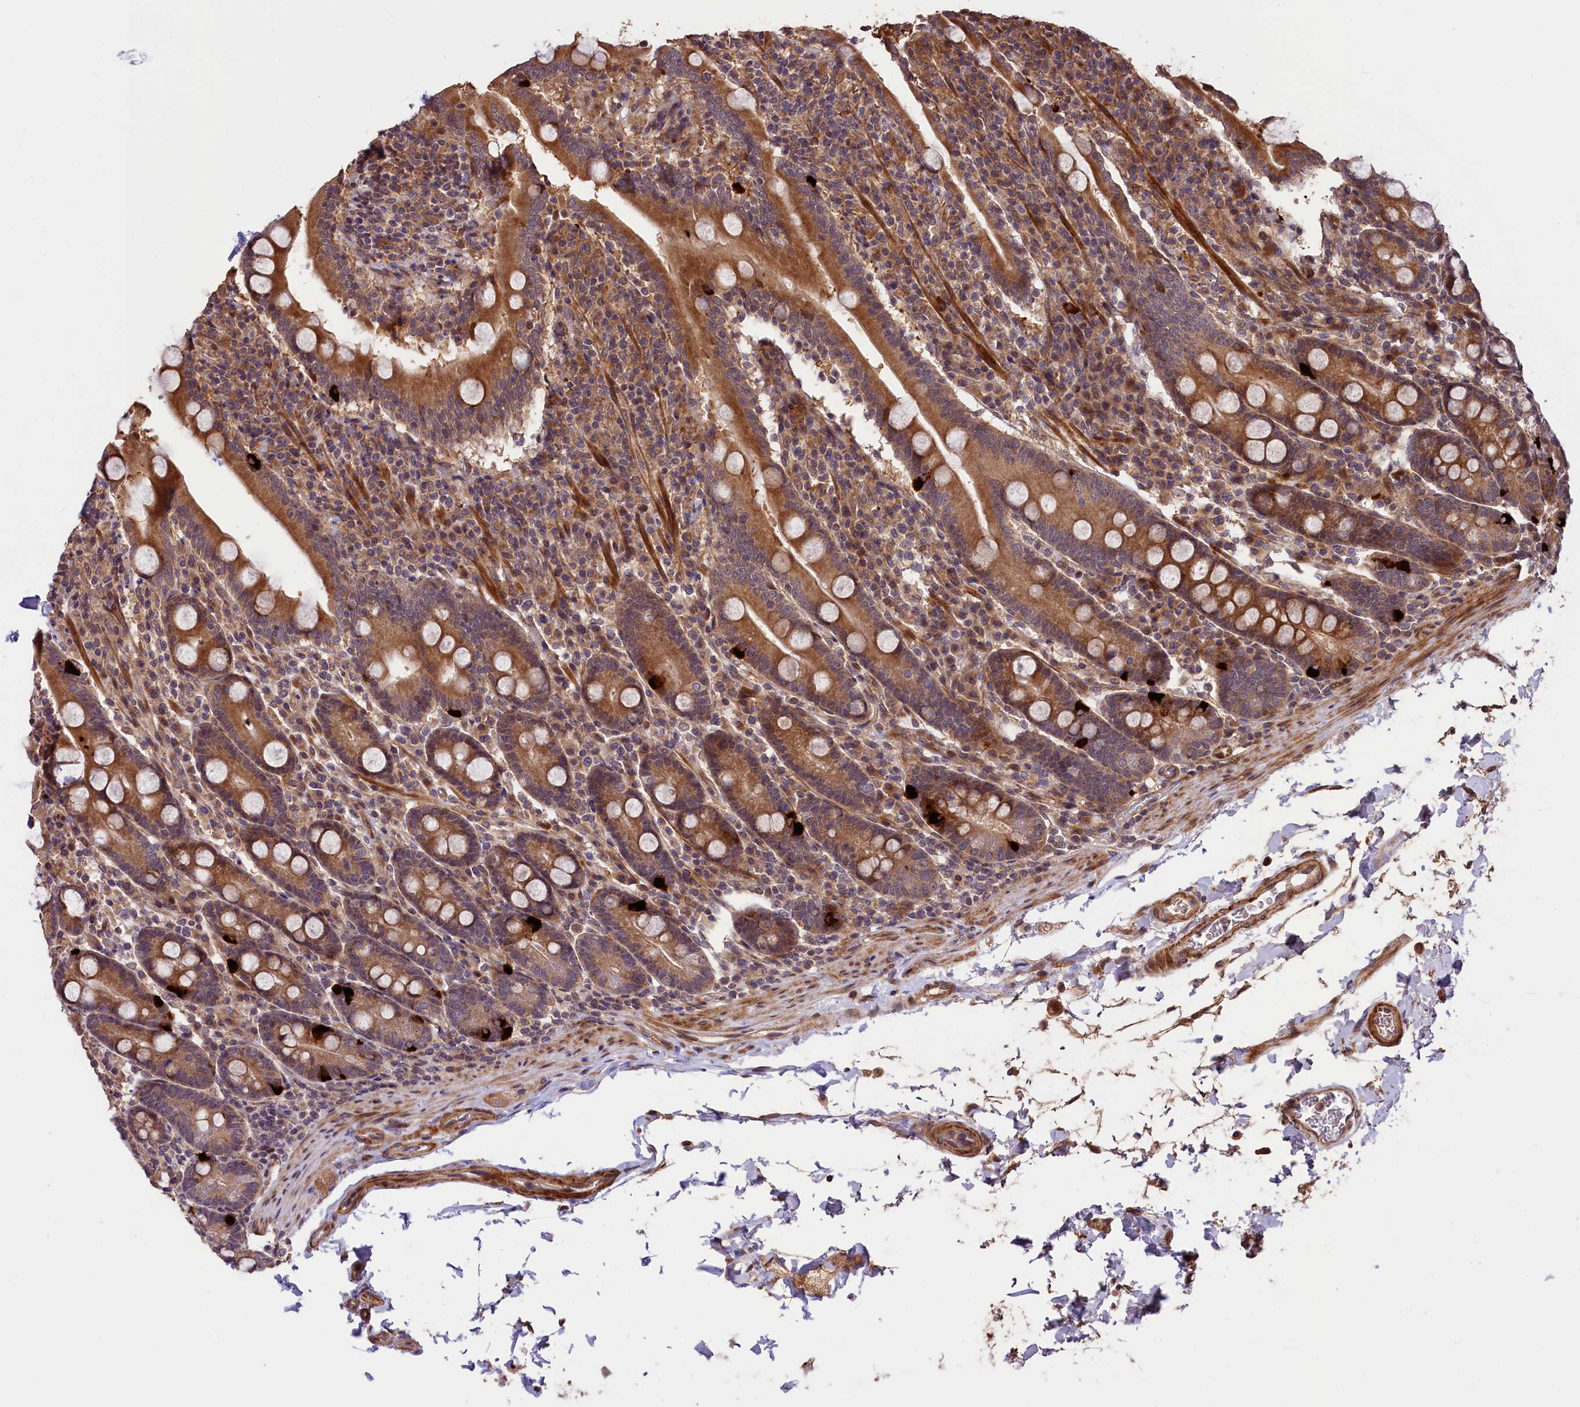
{"staining": {"intensity": "moderate", "quantity": ">75%", "location": "cytoplasmic/membranous"}, "tissue": "duodenum", "cell_type": "Glandular cells", "image_type": "normal", "snomed": [{"axis": "morphology", "description": "Normal tissue, NOS"}, {"axis": "topography", "description": "Duodenum"}], "caption": "This micrograph exhibits normal duodenum stained with immunohistochemistry (IHC) to label a protein in brown. The cytoplasmic/membranous of glandular cells show moderate positivity for the protein. Nuclei are counter-stained blue.", "gene": "DNAJB9", "patient": {"sex": "male", "age": 35}}